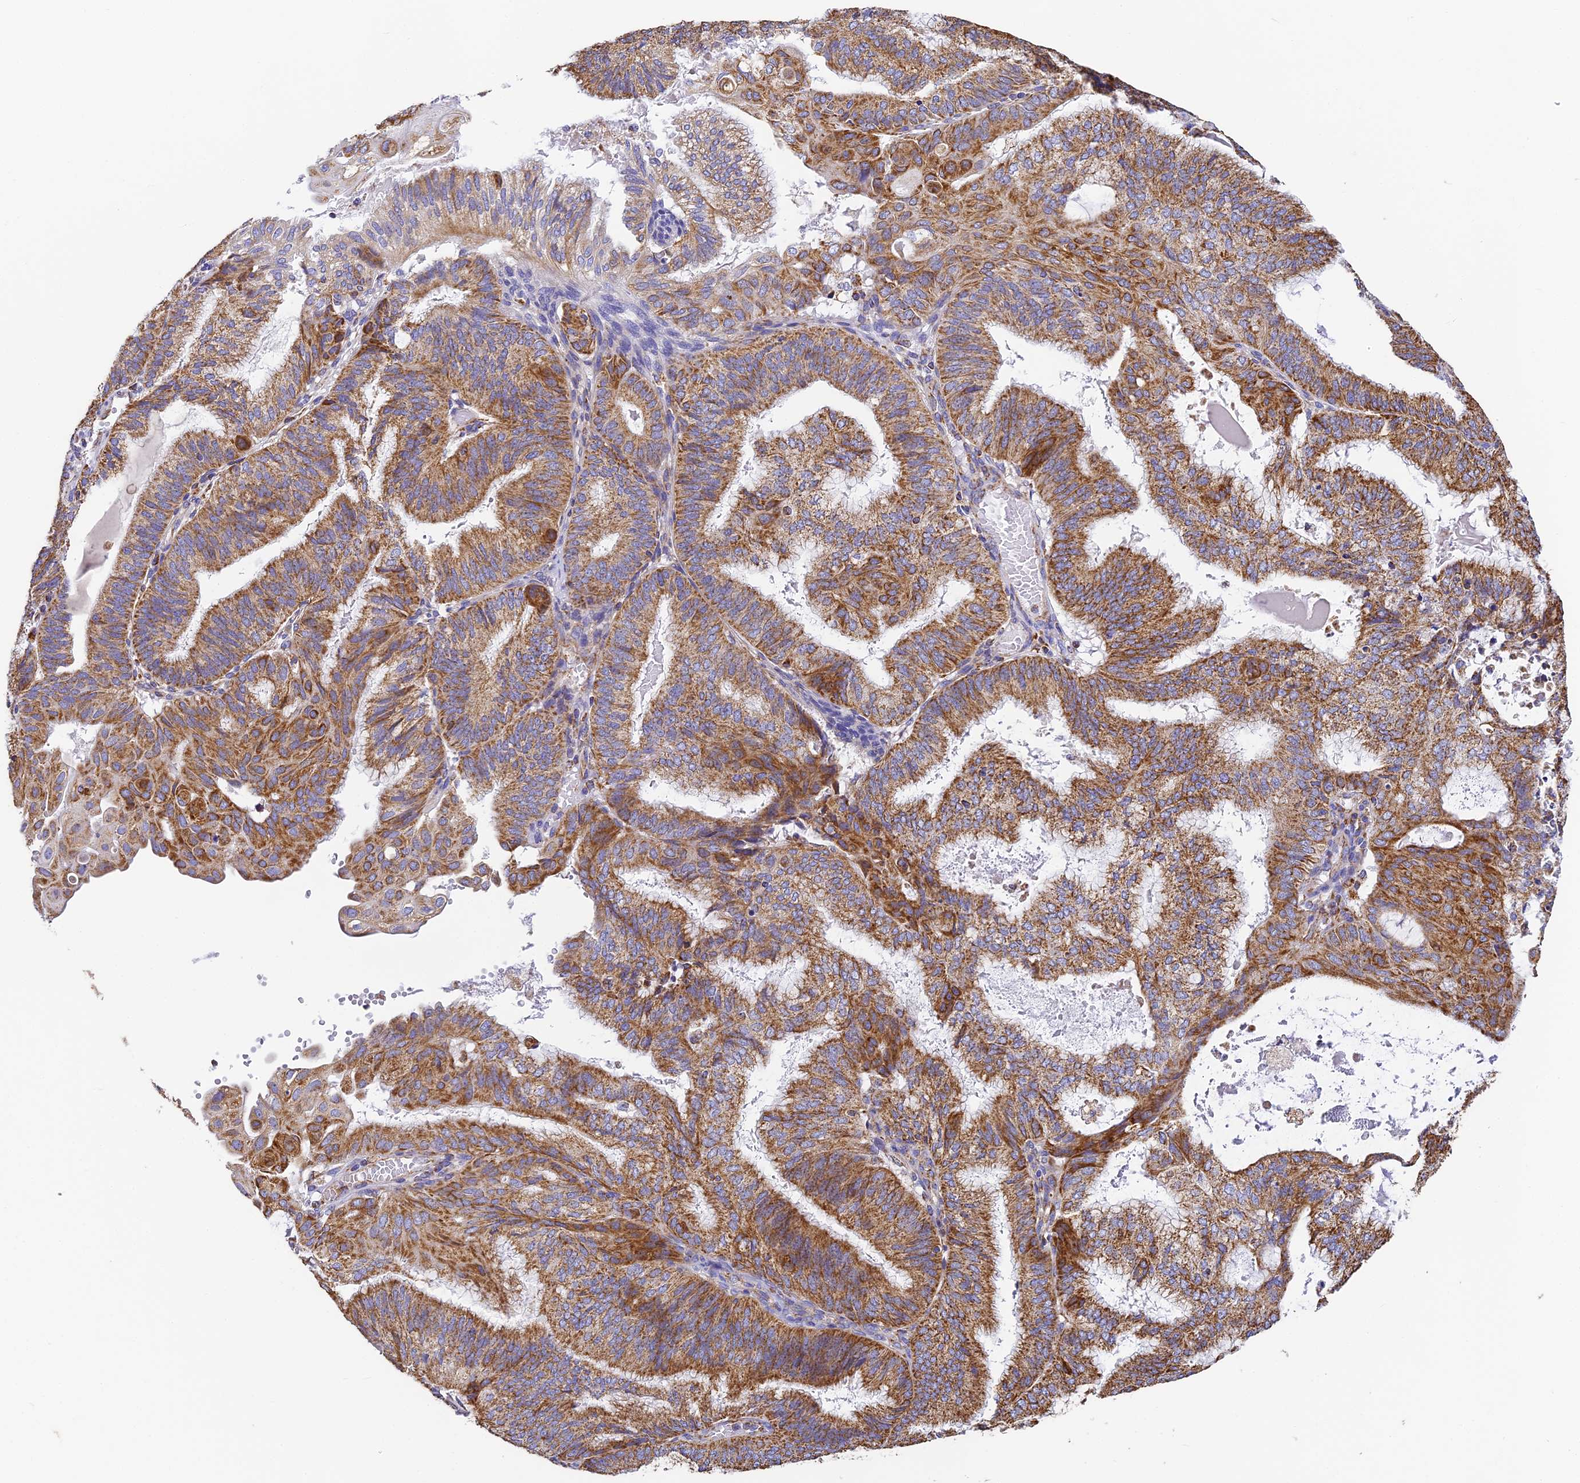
{"staining": {"intensity": "strong", "quantity": ">75%", "location": "cytoplasmic/membranous"}, "tissue": "endometrial cancer", "cell_type": "Tumor cells", "image_type": "cancer", "snomed": [{"axis": "morphology", "description": "Adenocarcinoma, NOS"}, {"axis": "topography", "description": "Endometrium"}], "caption": "Immunohistochemical staining of human endometrial cancer (adenocarcinoma) displays high levels of strong cytoplasmic/membranous staining in approximately >75% of tumor cells.", "gene": "COX6C", "patient": {"sex": "female", "age": 49}}